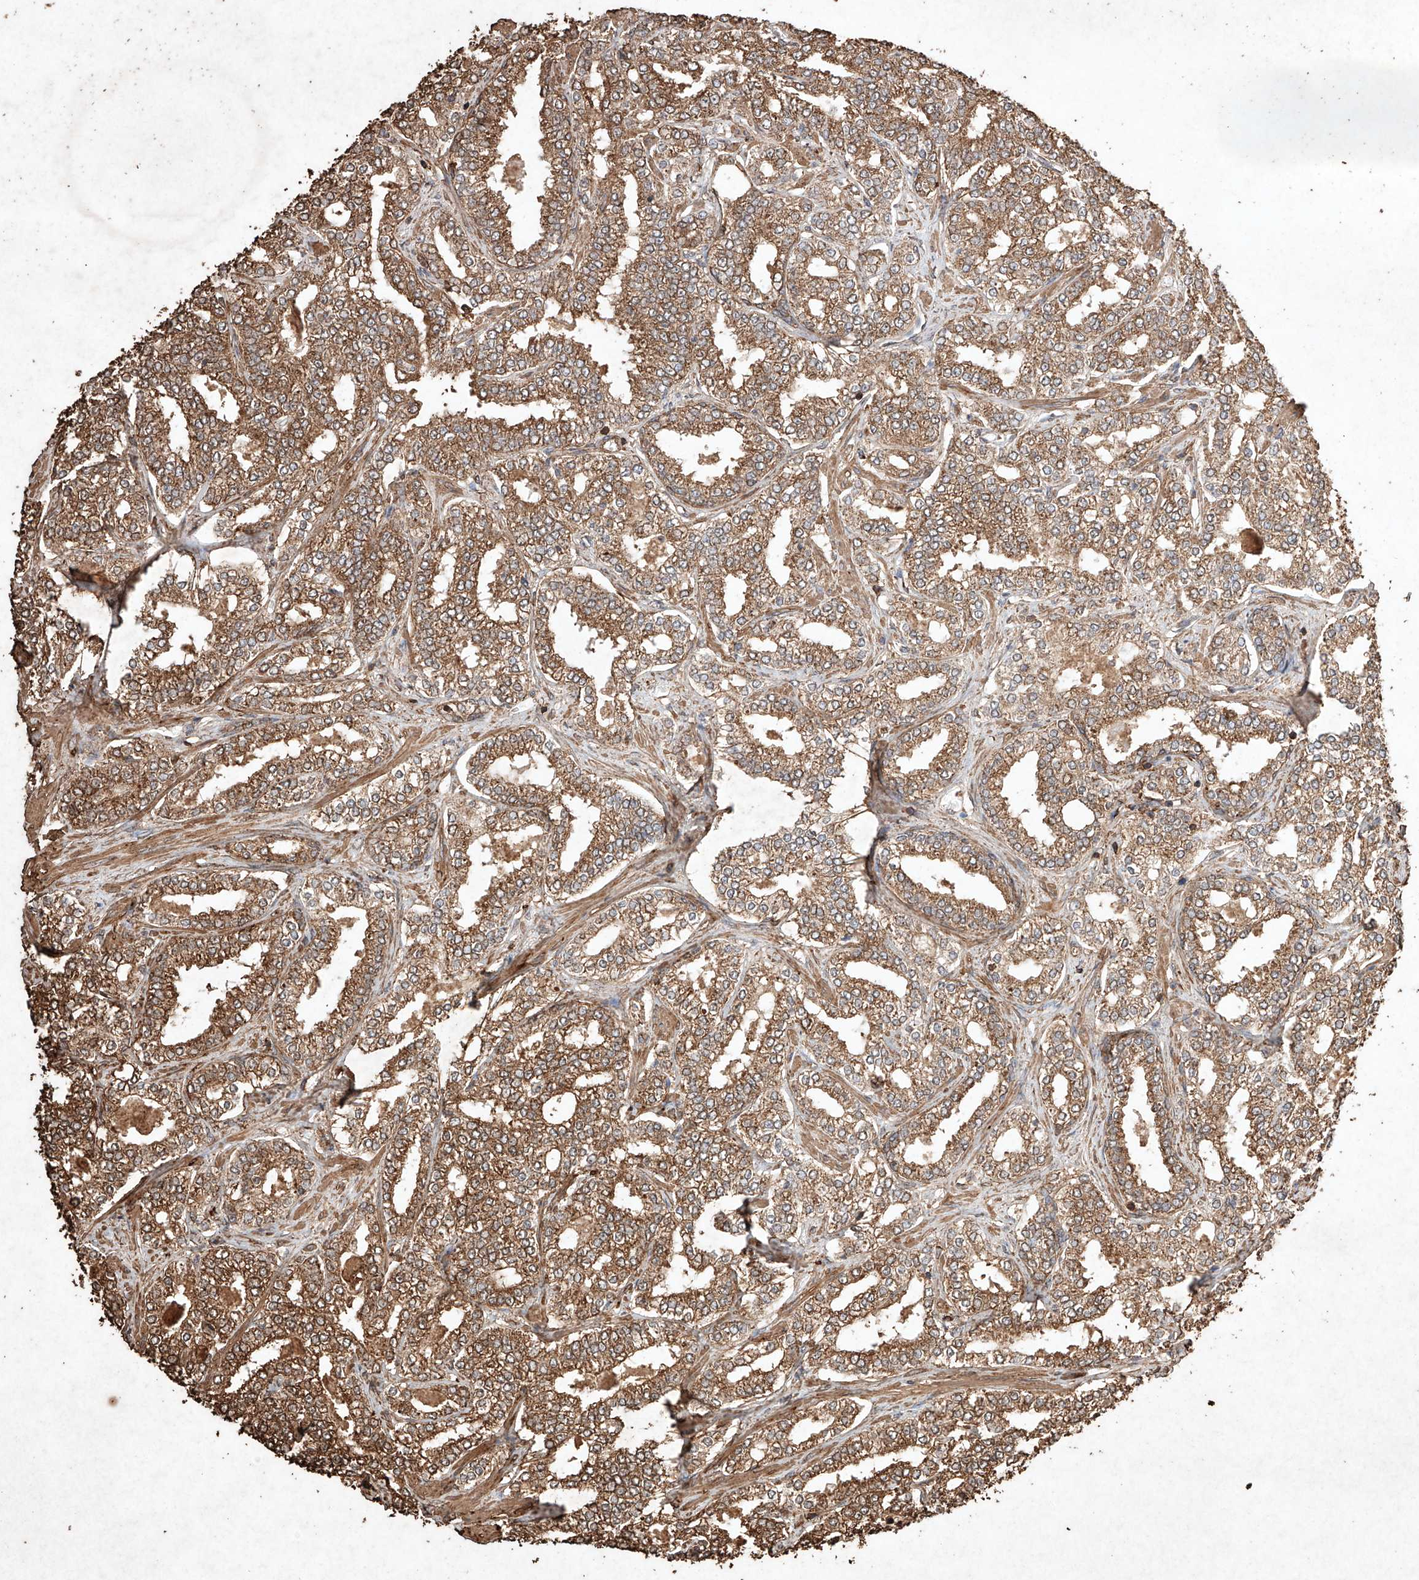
{"staining": {"intensity": "moderate", "quantity": ">75%", "location": "cytoplasmic/membranous"}, "tissue": "prostate cancer", "cell_type": "Tumor cells", "image_type": "cancer", "snomed": [{"axis": "morphology", "description": "Normal tissue, NOS"}, {"axis": "morphology", "description": "Adenocarcinoma, High grade"}, {"axis": "topography", "description": "Prostate"}], "caption": "This is a histology image of IHC staining of prostate high-grade adenocarcinoma, which shows moderate expression in the cytoplasmic/membranous of tumor cells.", "gene": "M6PR", "patient": {"sex": "male", "age": 83}}